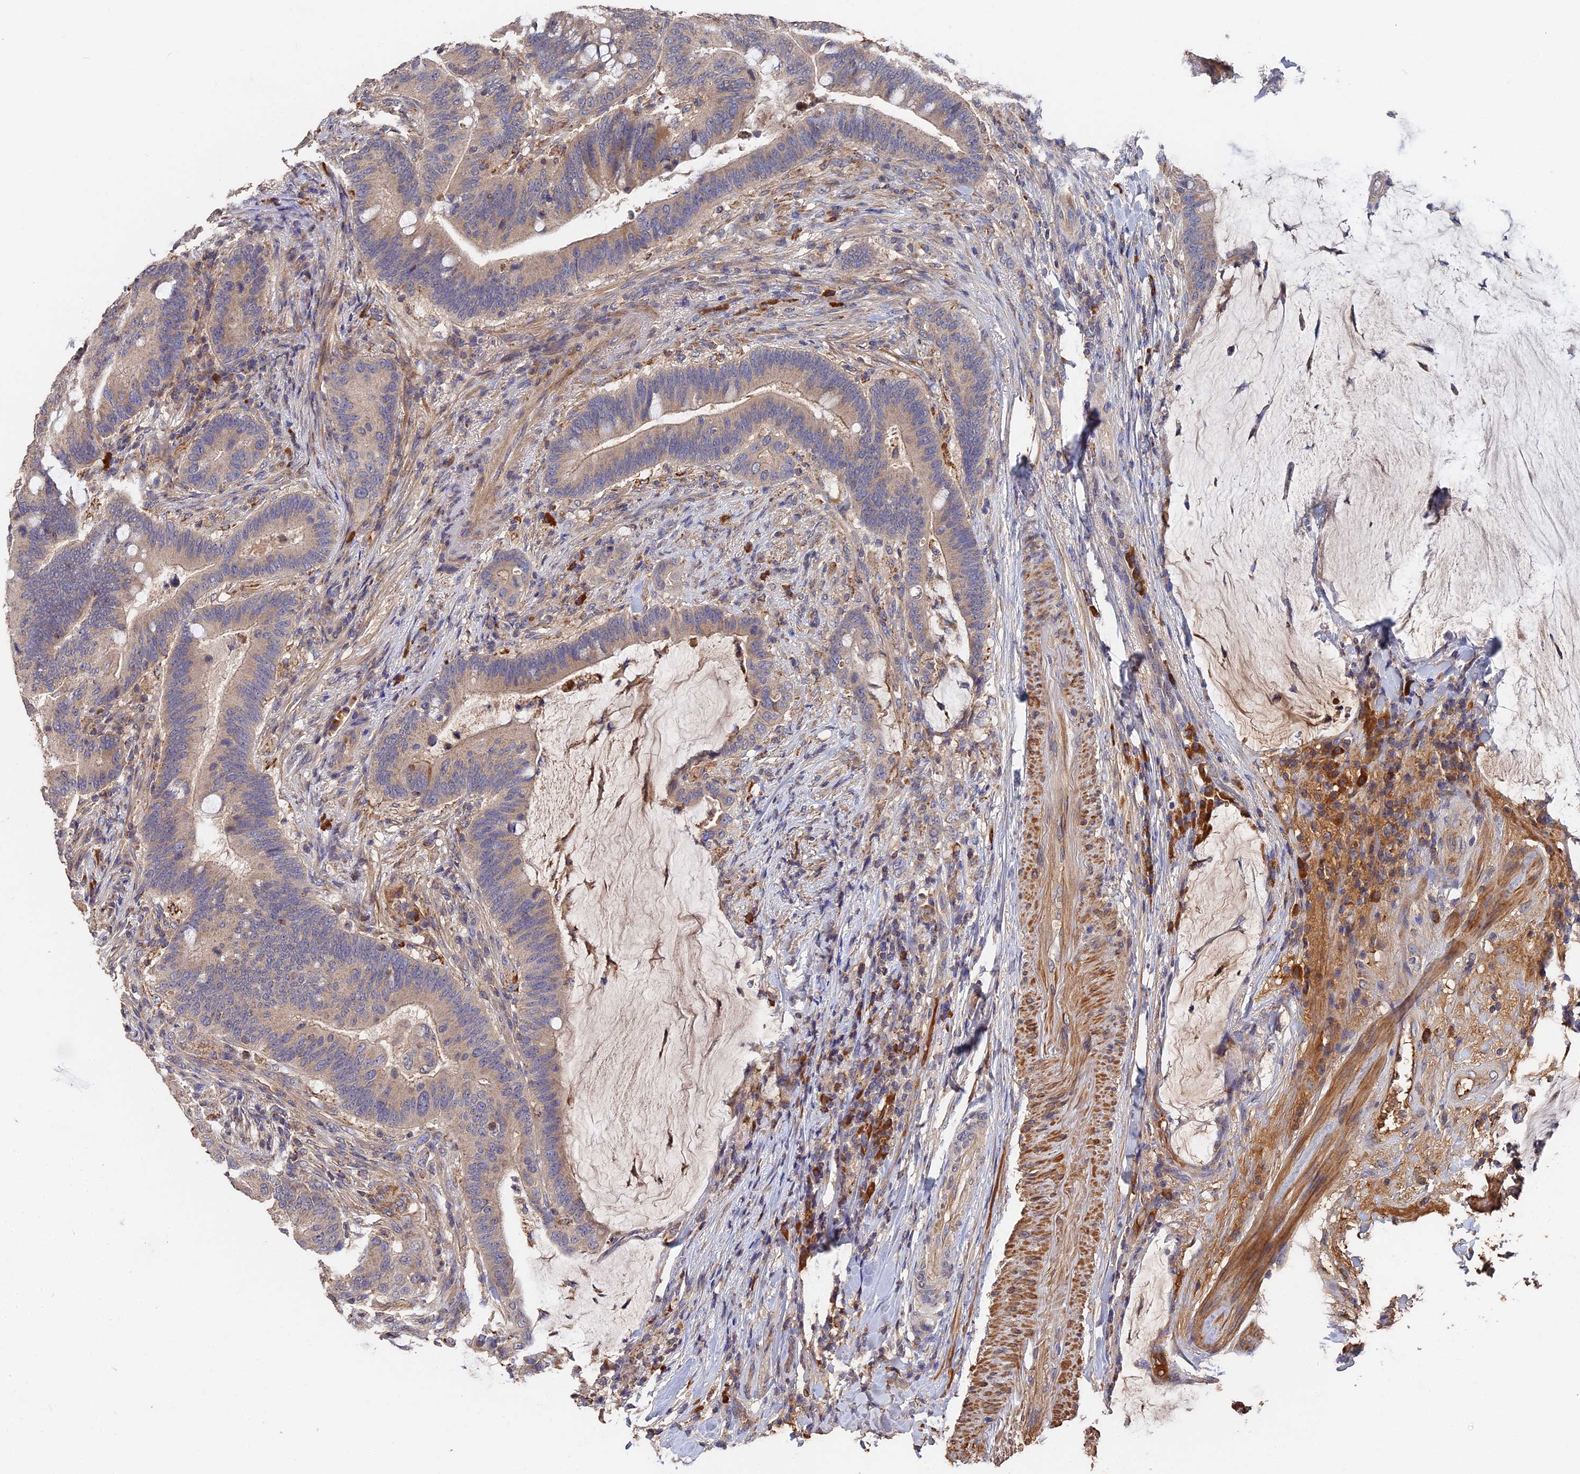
{"staining": {"intensity": "weak", "quantity": ">75%", "location": "cytoplasmic/membranous"}, "tissue": "colorectal cancer", "cell_type": "Tumor cells", "image_type": "cancer", "snomed": [{"axis": "morphology", "description": "Adenocarcinoma, NOS"}, {"axis": "topography", "description": "Colon"}], "caption": "Weak cytoplasmic/membranous expression is present in about >75% of tumor cells in colorectal cancer (adenocarcinoma).", "gene": "DHRS11", "patient": {"sex": "female", "age": 66}}